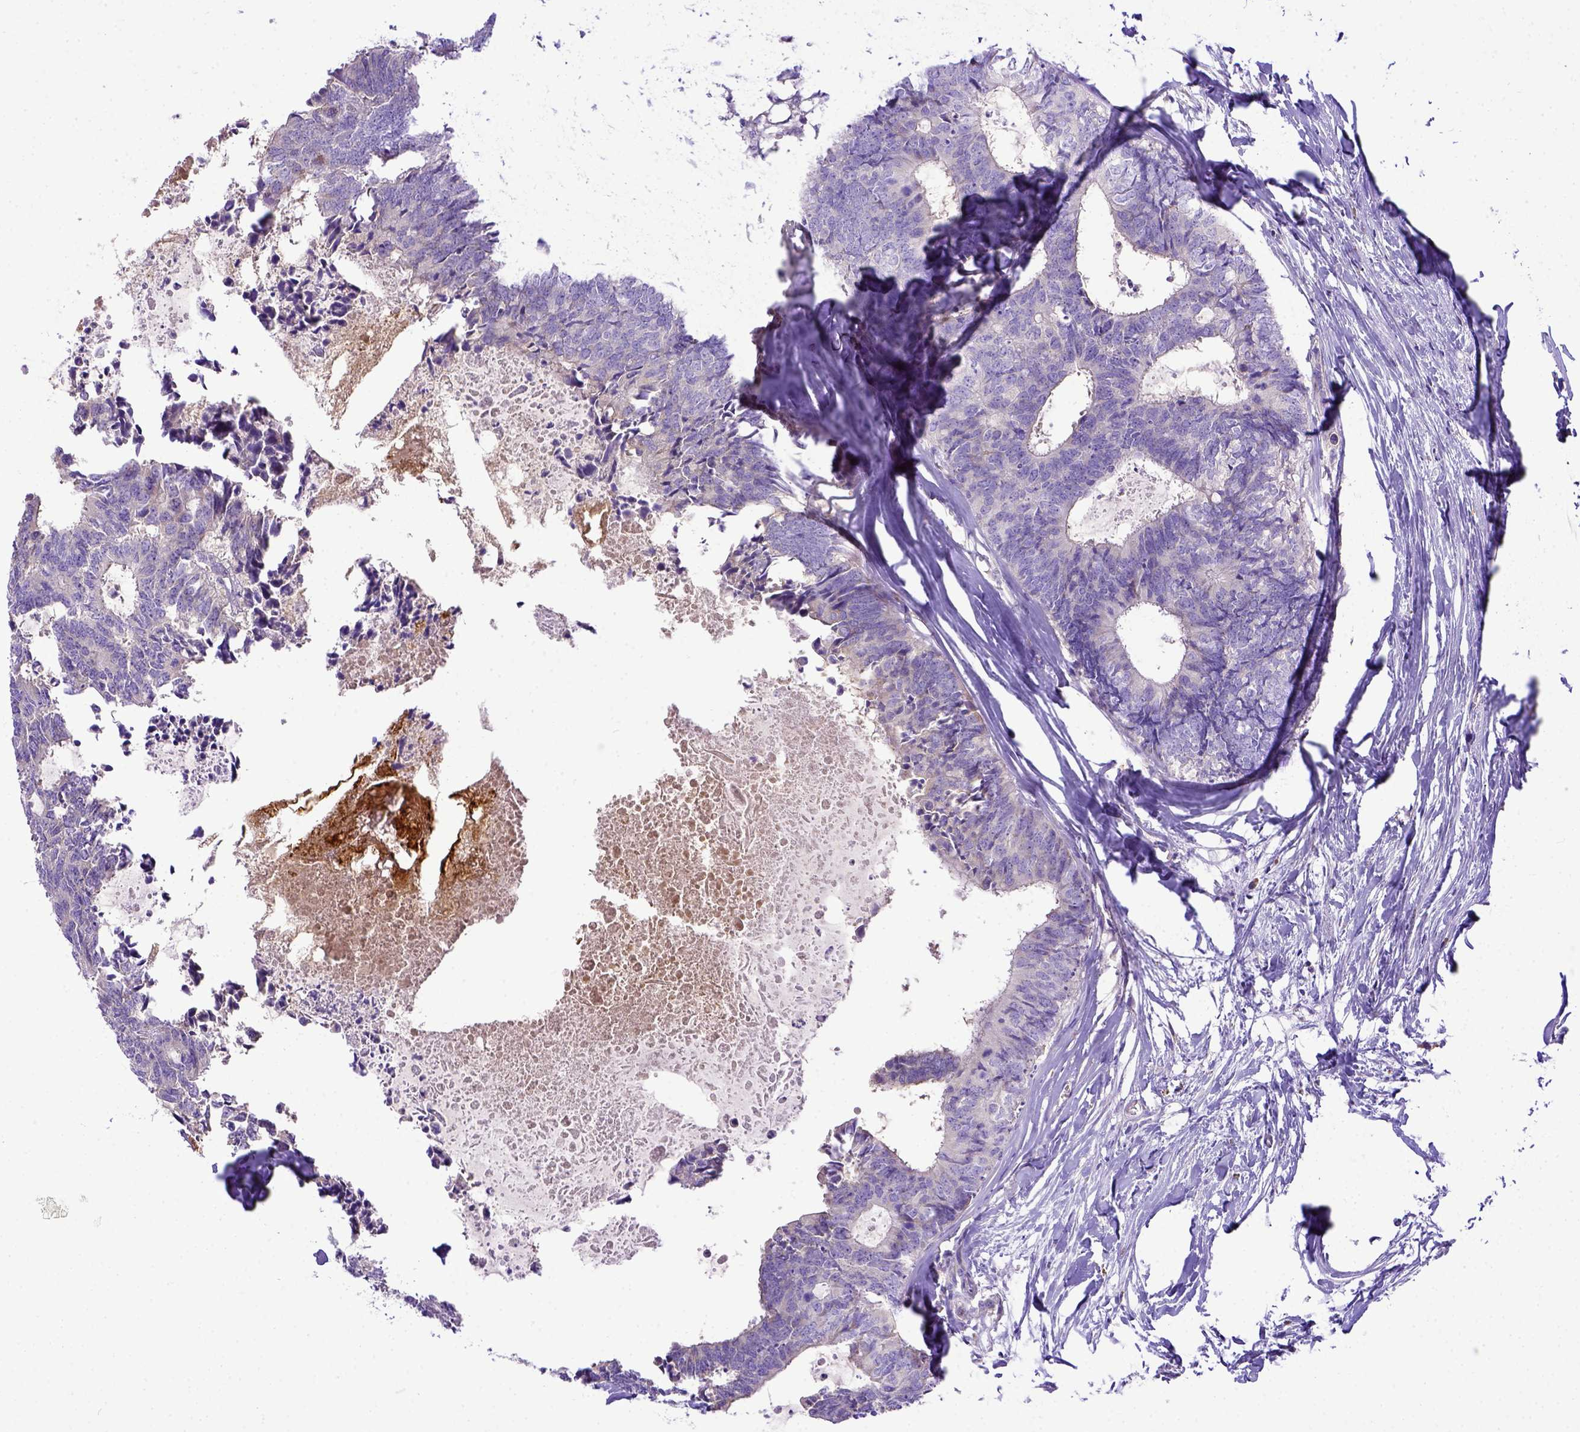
{"staining": {"intensity": "negative", "quantity": "none", "location": "none"}, "tissue": "colorectal cancer", "cell_type": "Tumor cells", "image_type": "cancer", "snomed": [{"axis": "morphology", "description": "Adenocarcinoma, NOS"}, {"axis": "topography", "description": "Colon"}, {"axis": "topography", "description": "Rectum"}], "caption": "A histopathology image of adenocarcinoma (colorectal) stained for a protein reveals no brown staining in tumor cells. (Brightfield microscopy of DAB (3,3'-diaminobenzidine) IHC at high magnification).", "gene": "CFAP300", "patient": {"sex": "male", "age": 57}}